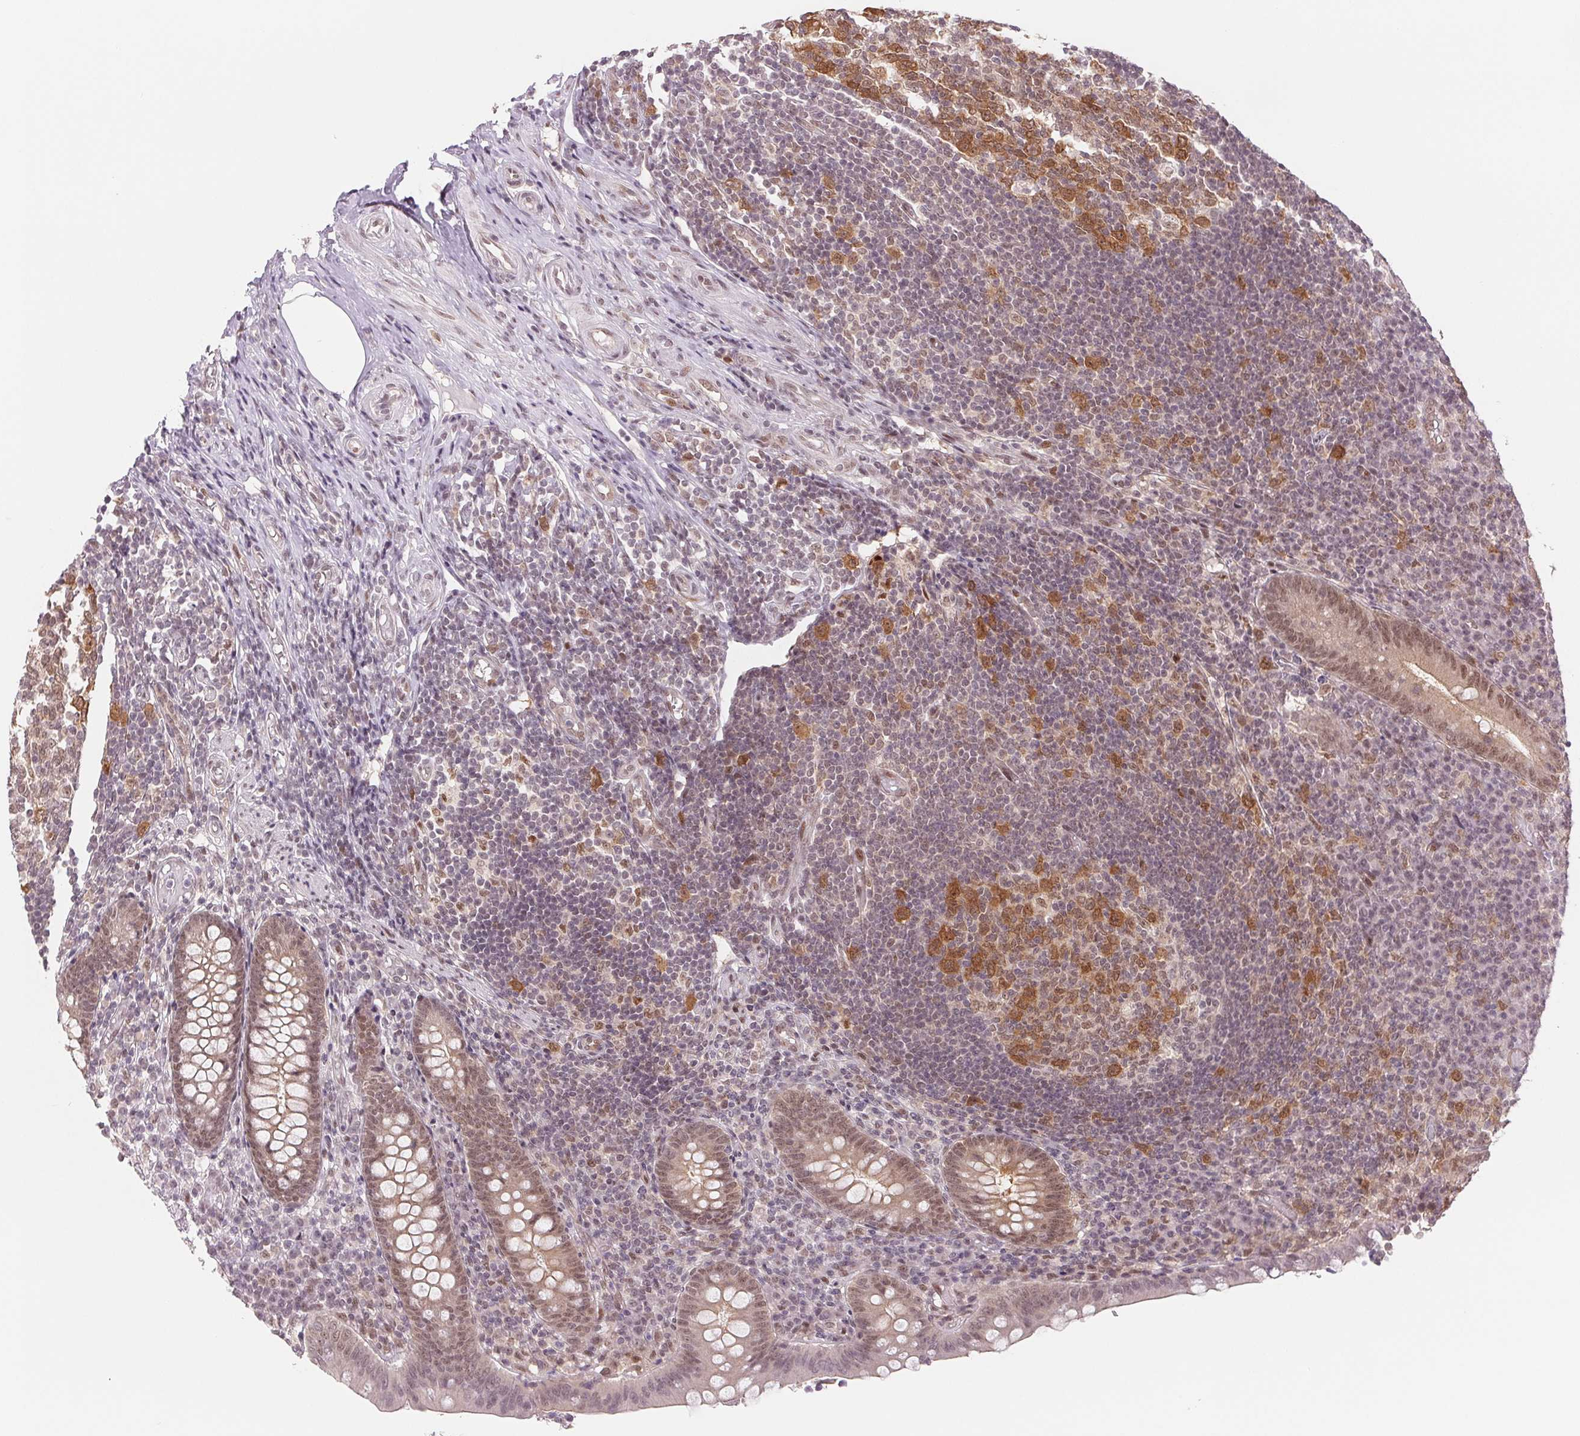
{"staining": {"intensity": "weak", "quantity": ">75%", "location": "cytoplasmic/membranous,nuclear"}, "tissue": "appendix", "cell_type": "Glandular cells", "image_type": "normal", "snomed": [{"axis": "morphology", "description": "Normal tissue, NOS"}, {"axis": "topography", "description": "Appendix"}], "caption": "Appendix stained for a protein (brown) demonstrates weak cytoplasmic/membranous,nuclear positive positivity in approximately >75% of glandular cells.", "gene": "DNAJB6", "patient": {"sex": "male", "age": 18}}